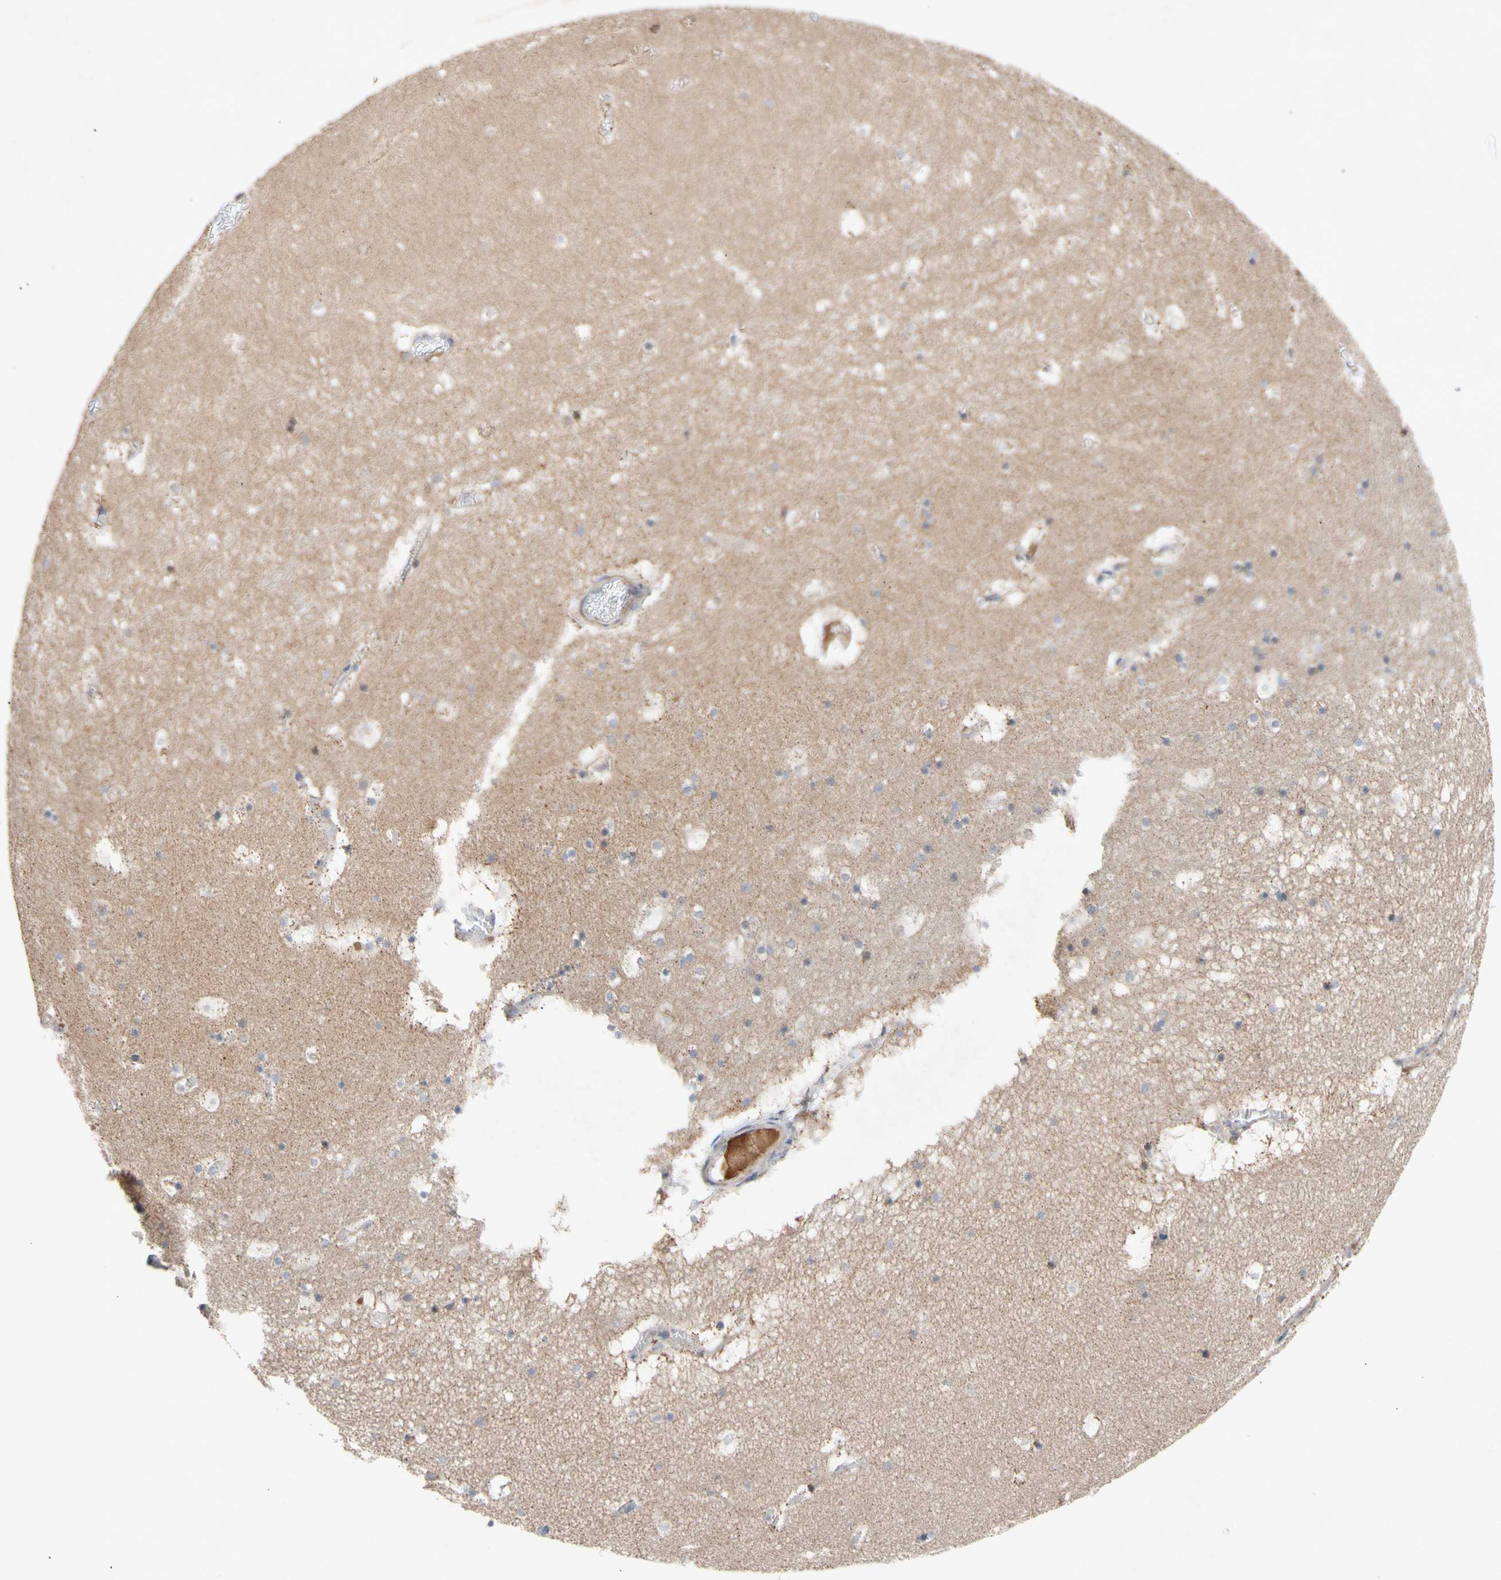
{"staining": {"intensity": "negative", "quantity": "none", "location": "none"}, "tissue": "hippocampus", "cell_type": "Glial cells", "image_type": "normal", "snomed": [{"axis": "morphology", "description": "Normal tissue, NOS"}, {"axis": "topography", "description": "Hippocampus"}], "caption": "The micrograph demonstrates no significant positivity in glial cells of hippocampus.", "gene": "NECTIN3", "patient": {"sex": "male", "age": 45}}